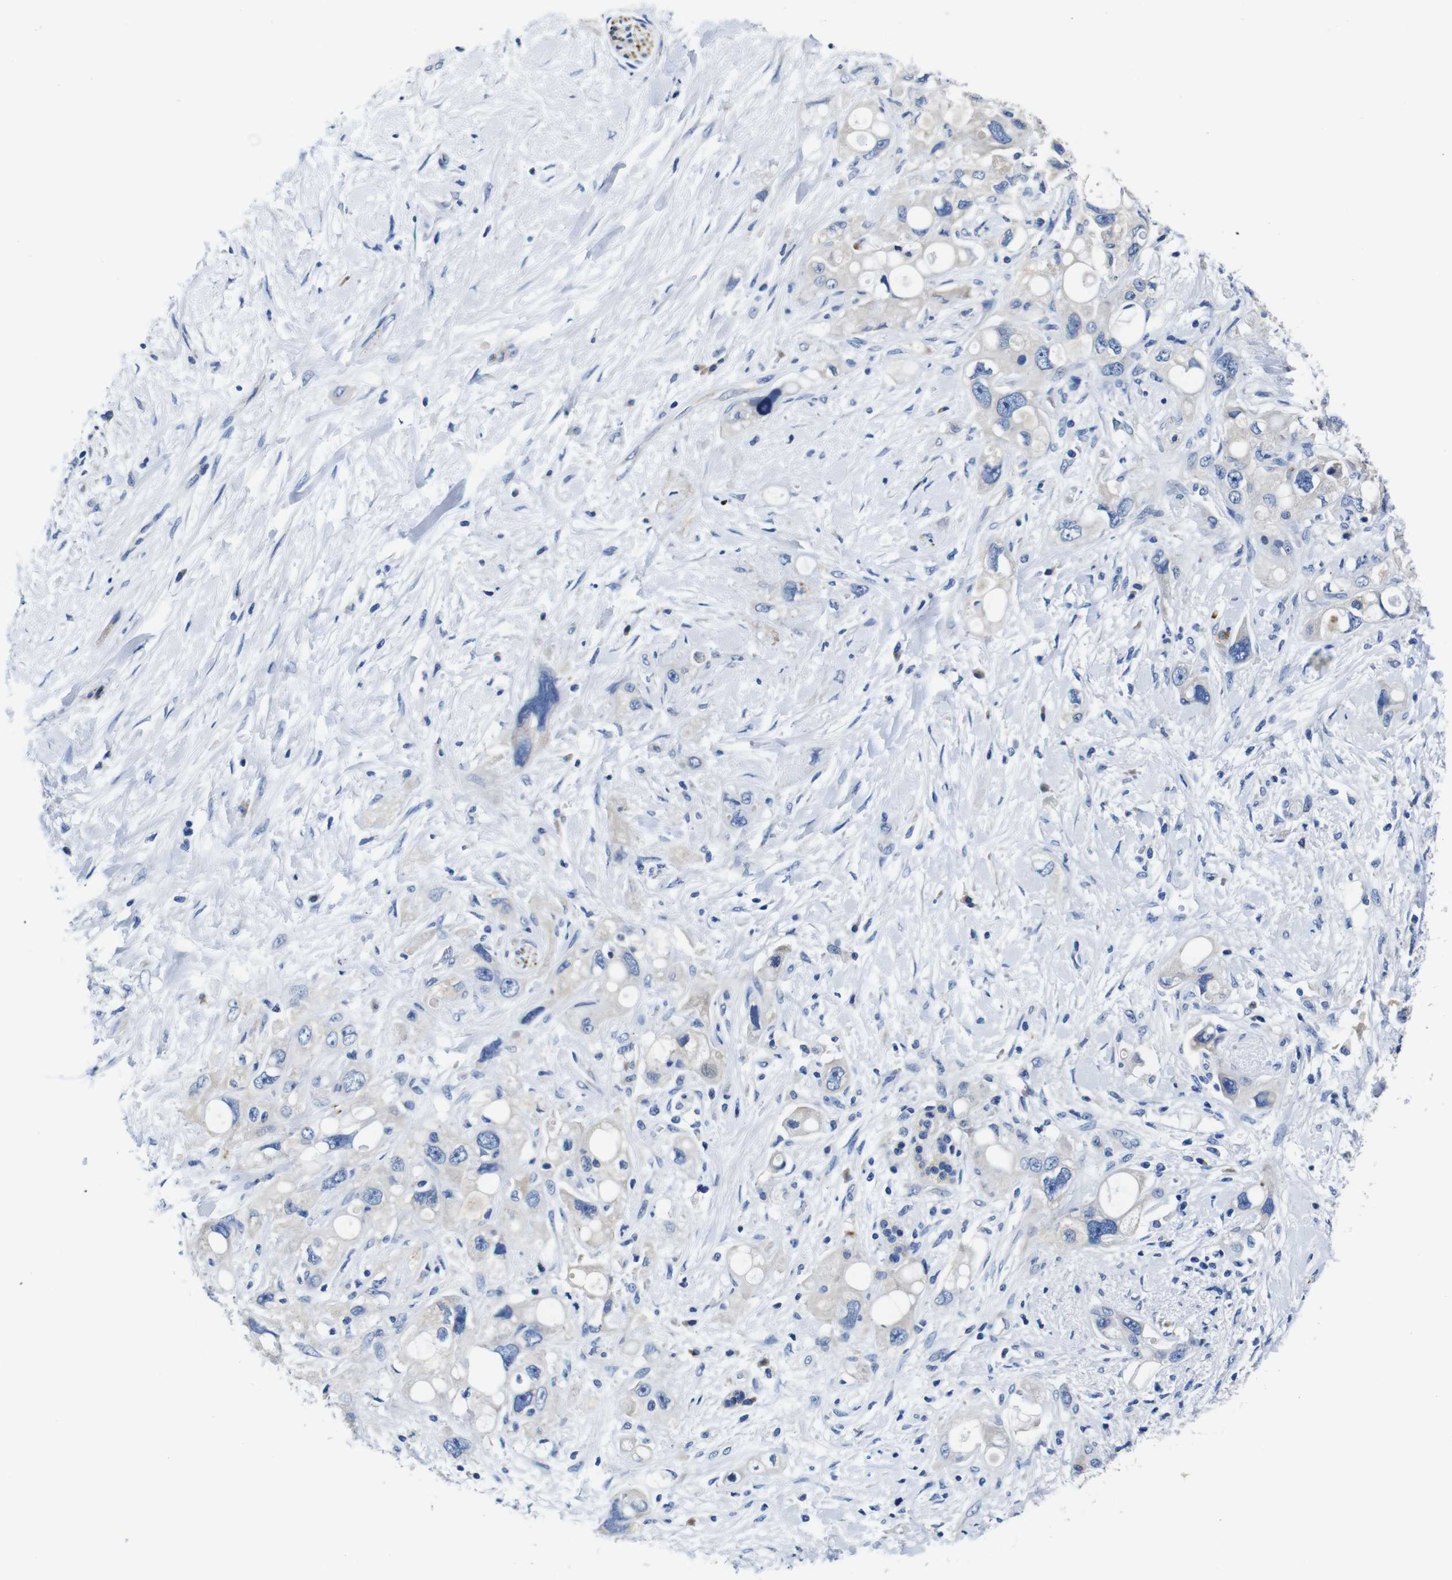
{"staining": {"intensity": "negative", "quantity": "none", "location": "none"}, "tissue": "pancreatic cancer", "cell_type": "Tumor cells", "image_type": "cancer", "snomed": [{"axis": "morphology", "description": "Adenocarcinoma, NOS"}, {"axis": "topography", "description": "Pancreas"}], "caption": "Immunohistochemistry (IHC) histopathology image of pancreatic cancer stained for a protein (brown), which exhibits no expression in tumor cells. The staining is performed using DAB (3,3'-diaminobenzidine) brown chromogen with nuclei counter-stained in using hematoxylin.", "gene": "SNX19", "patient": {"sex": "female", "age": 56}}